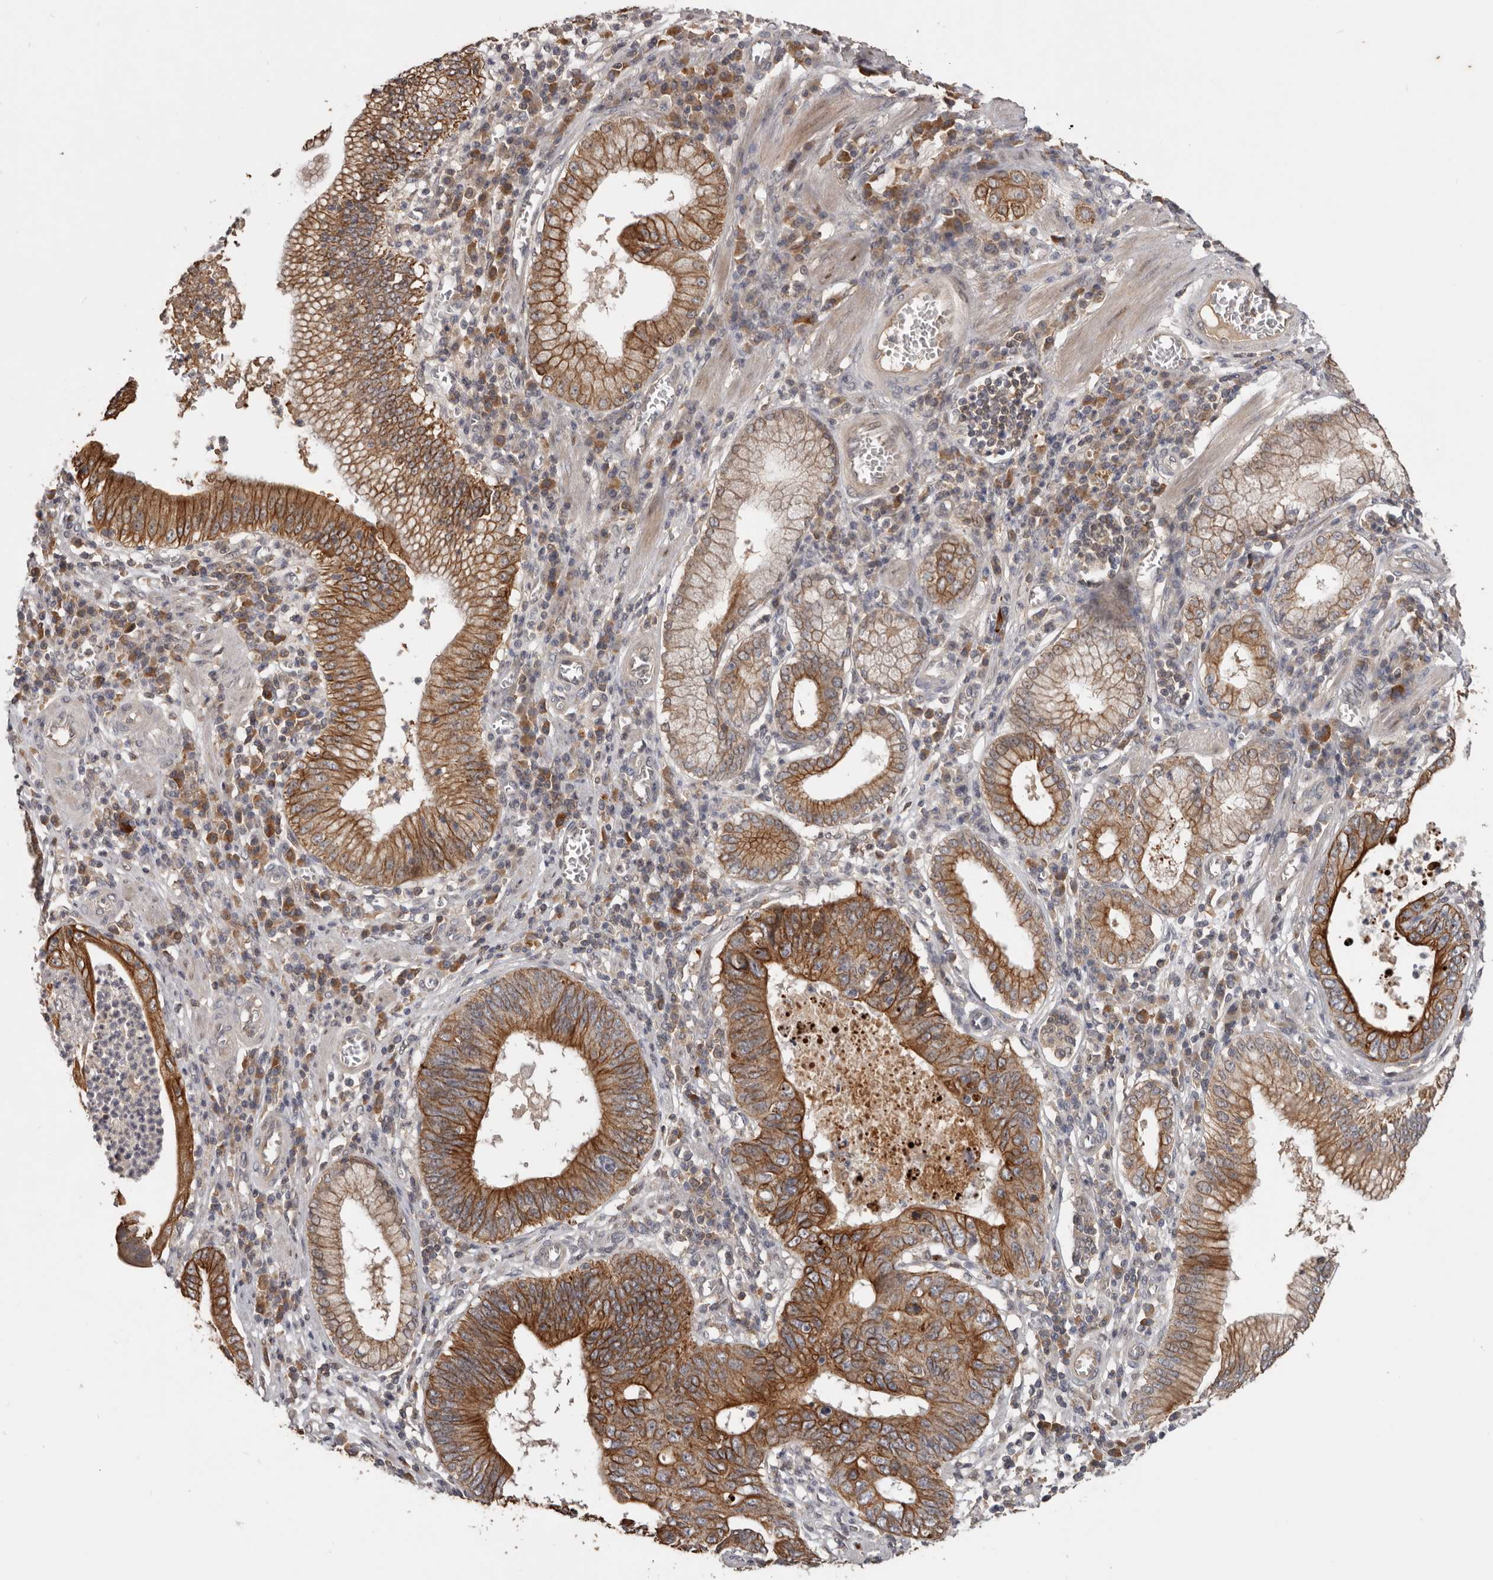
{"staining": {"intensity": "strong", "quantity": ">75%", "location": "cytoplasmic/membranous"}, "tissue": "stomach cancer", "cell_type": "Tumor cells", "image_type": "cancer", "snomed": [{"axis": "morphology", "description": "Adenocarcinoma, NOS"}, {"axis": "topography", "description": "Stomach"}], "caption": "Immunohistochemistry (IHC) of stomach cancer (adenocarcinoma) reveals high levels of strong cytoplasmic/membranous positivity in approximately >75% of tumor cells.", "gene": "NMUR1", "patient": {"sex": "male", "age": 59}}